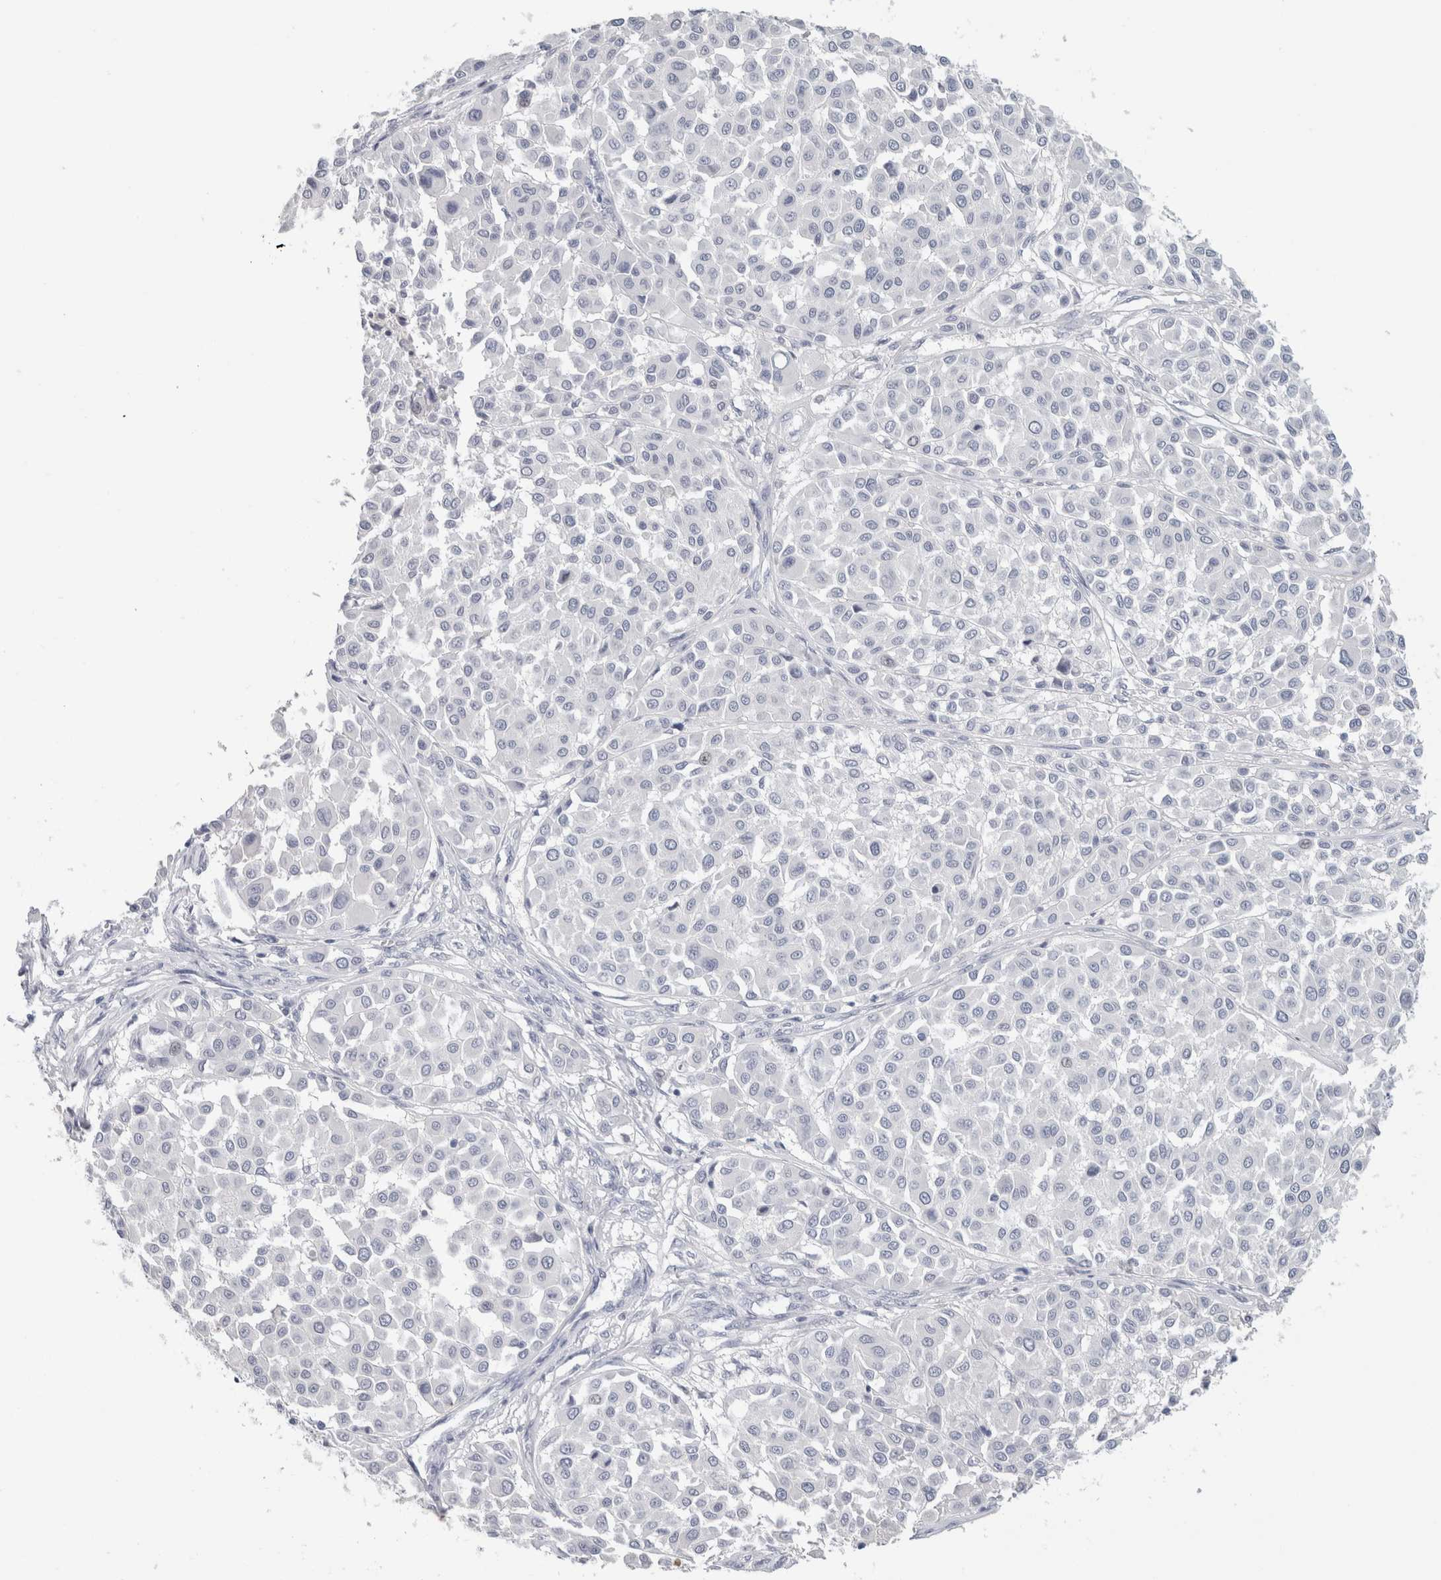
{"staining": {"intensity": "negative", "quantity": "none", "location": "none"}, "tissue": "melanoma", "cell_type": "Tumor cells", "image_type": "cancer", "snomed": [{"axis": "morphology", "description": "Malignant melanoma, Metastatic site"}, {"axis": "topography", "description": "Soft tissue"}], "caption": "IHC micrograph of neoplastic tissue: human melanoma stained with DAB (3,3'-diaminobenzidine) reveals no significant protein positivity in tumor cells.", "gene": "IL6", "patient": {"sex": "male", "age": 41}}